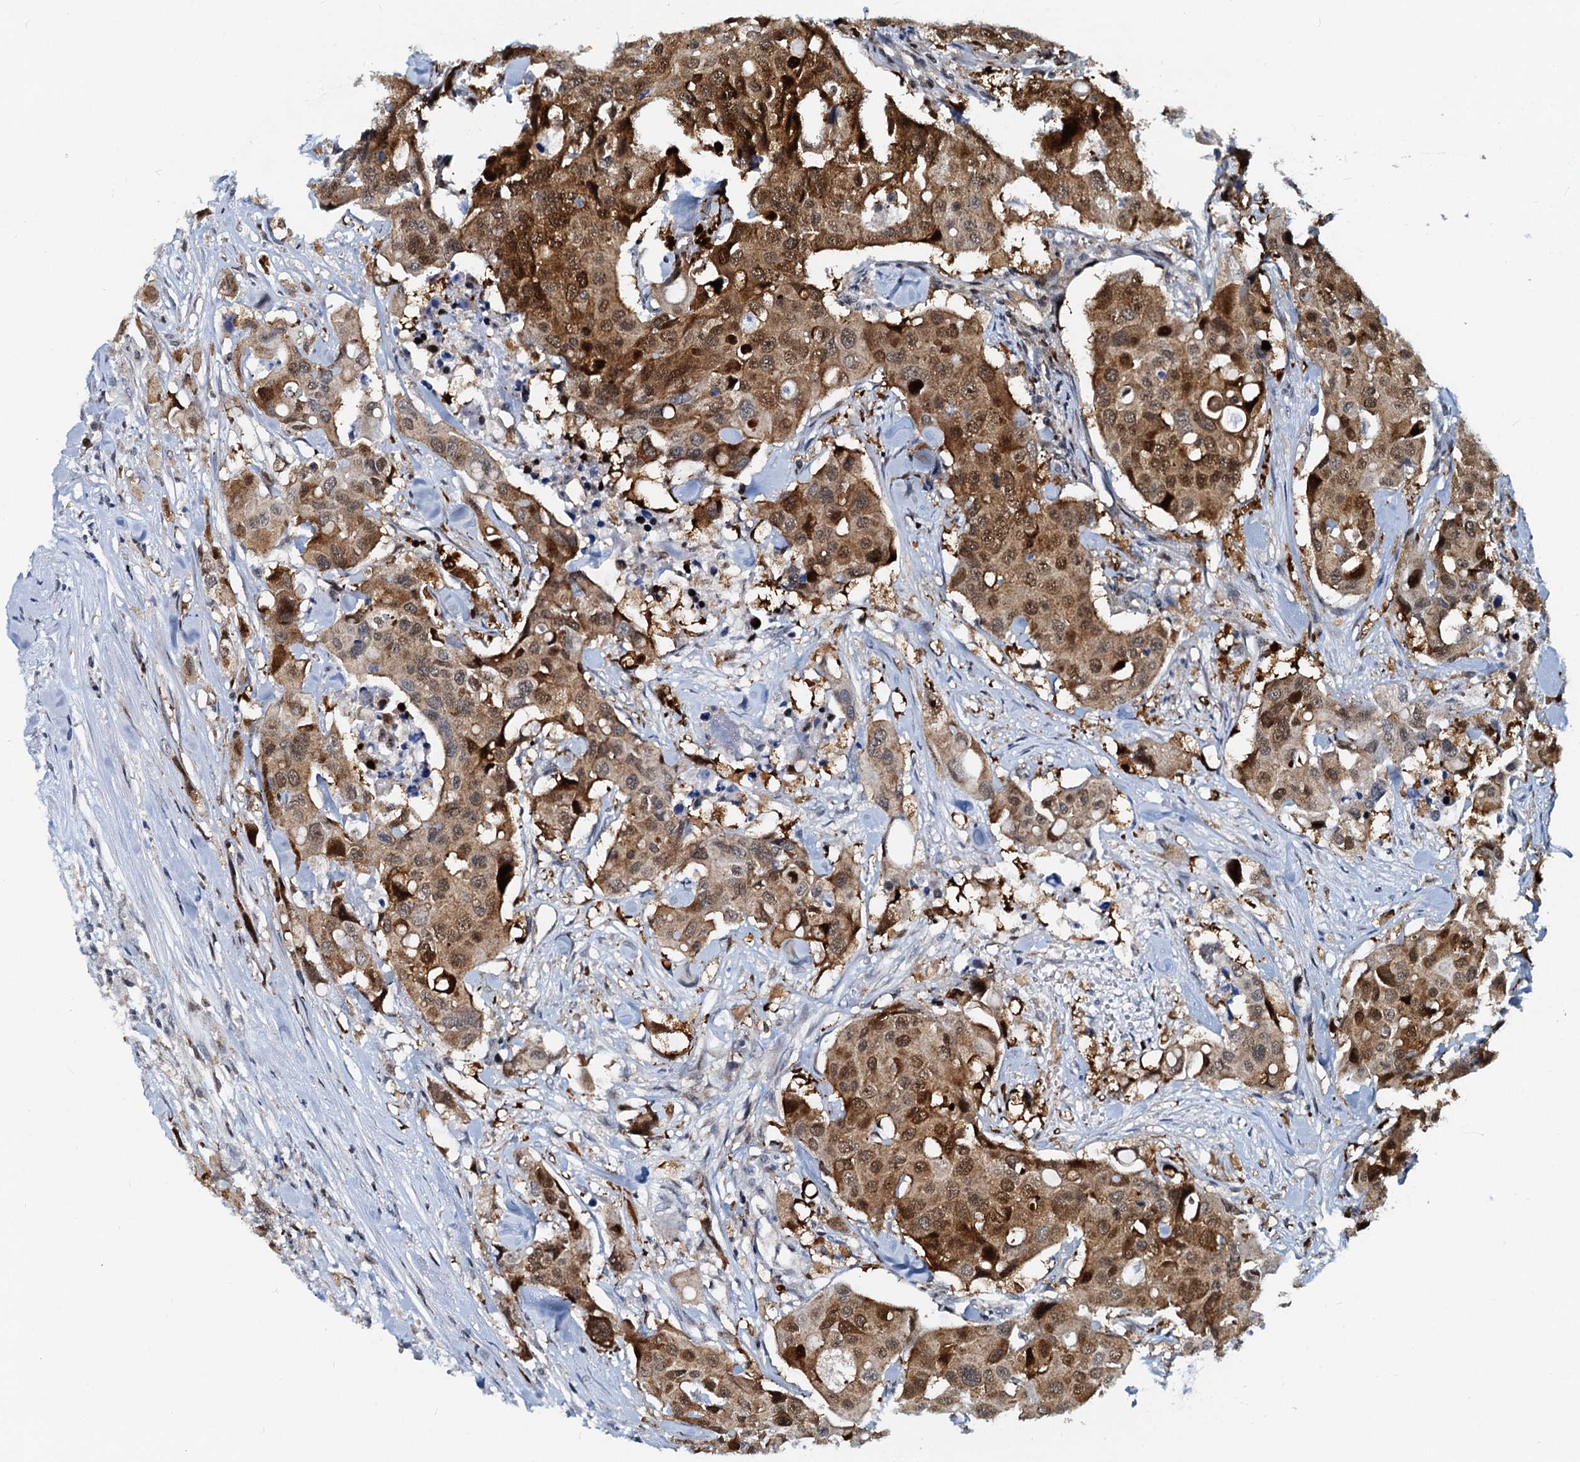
{"staining": {"intensity": "moderate", "quantity": ">75%", "location": "cytoplasmic/membranous,nuclear"}, "tissue": "colorectal cancer", "cell_type": "Tumor cells", "image_type": "cancer", "snomed": [{"axis": "morphology", "description": "Adenocarcinoma, NOS"}, {"axis": "topography", "description": "Colon"}], "caption": "Colorectal cancer (adenocarcinoma) stained for a protein reveals moderate cytoplasmic/membranous and nuclear positivity in tumor cells.", "gene": "PTGES3", "patient": {"sex": "male", "age": 77}}